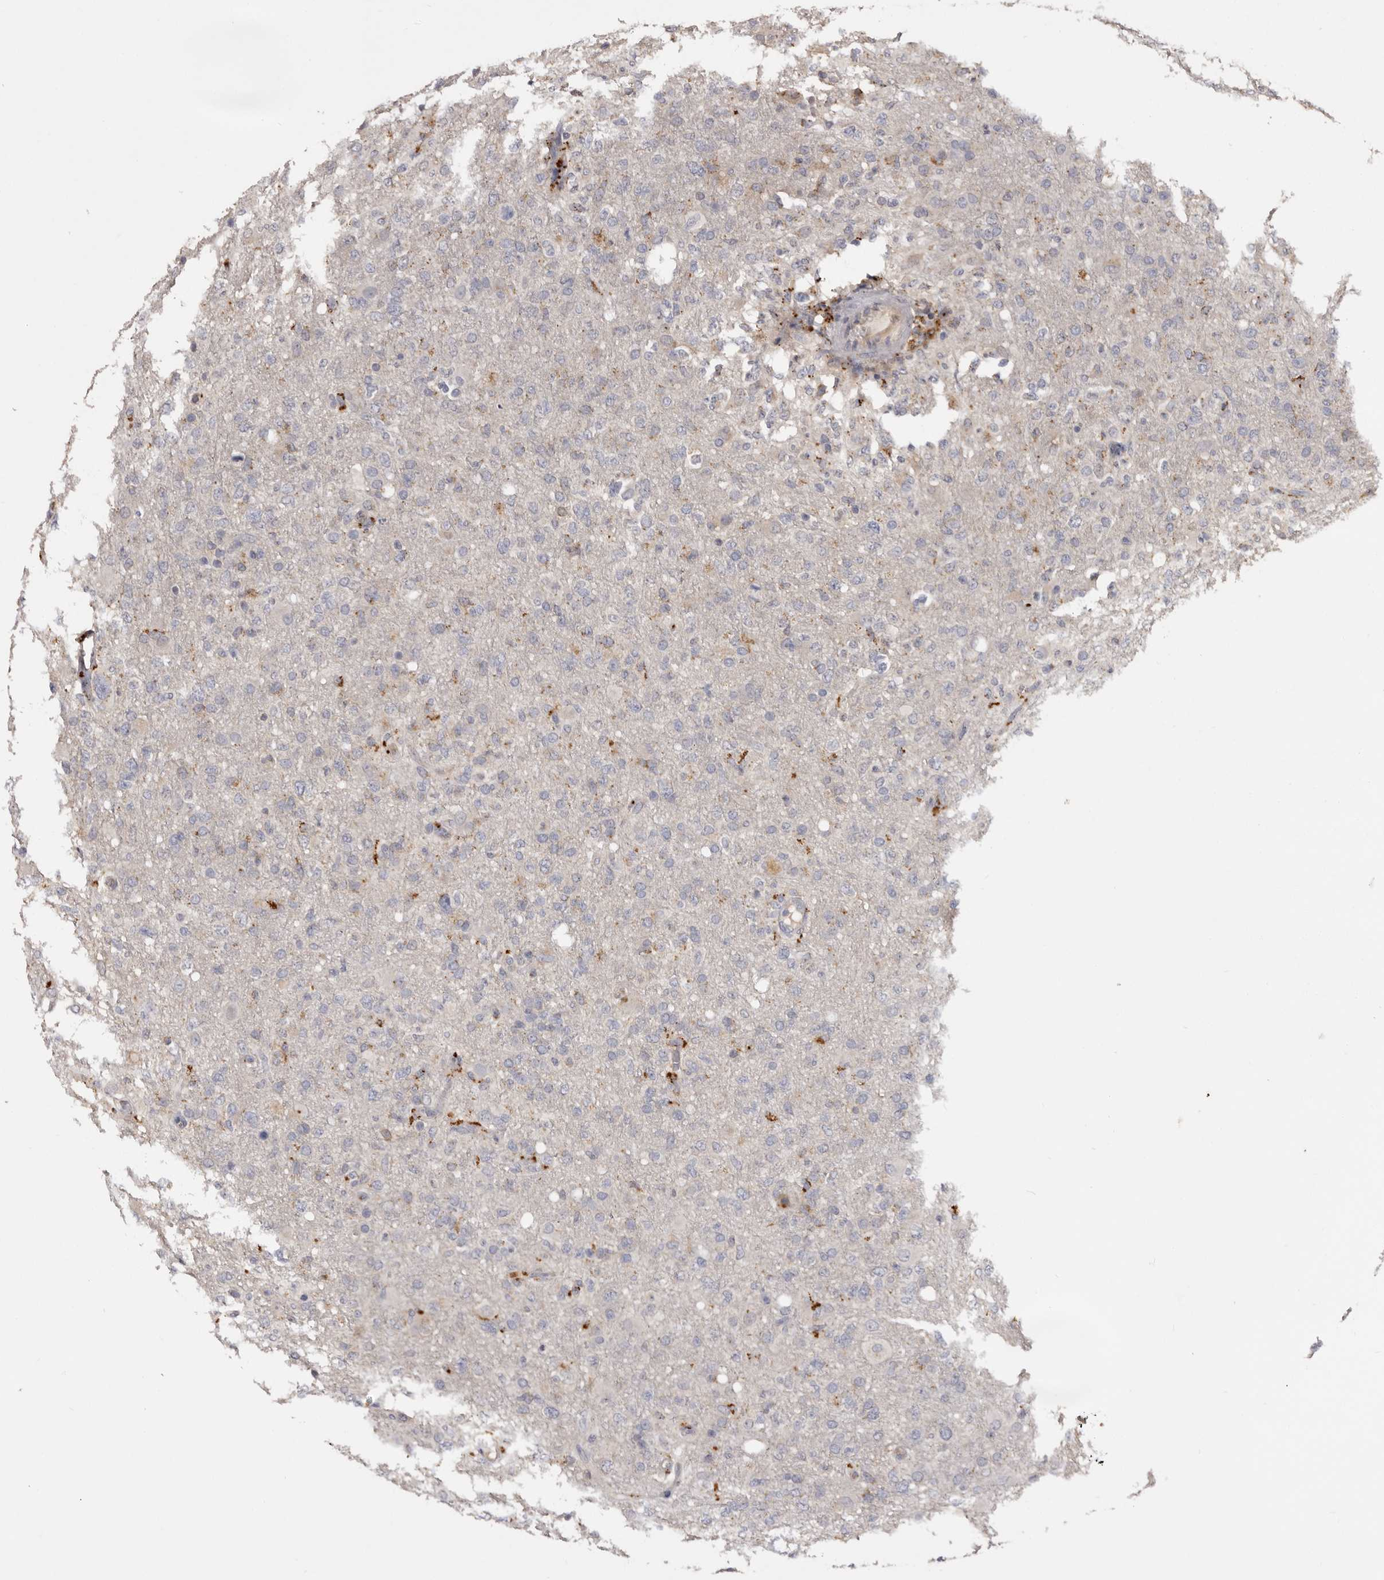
{"staining": {"intensity": "weak", "quantity": "25%-75%", "location": "cytoplasmic/membranous"}, "tissue": "glioma", "cell_type": "Tumor cells", "image_type": "cancer", "snomed": [{"axis": "morphology", "description": "Glioma, malignant, High grade"}, {"axis": "topography", "description": "Brain"}], "caption": "Protein expression by immunohistochemistry (IHC) displays weak cytoplasmic/membranous staining in approximately 25%-75% of tumor cells in glioma.", "gene": "DAP", "patient": {"sex": "female", "age": 57}}